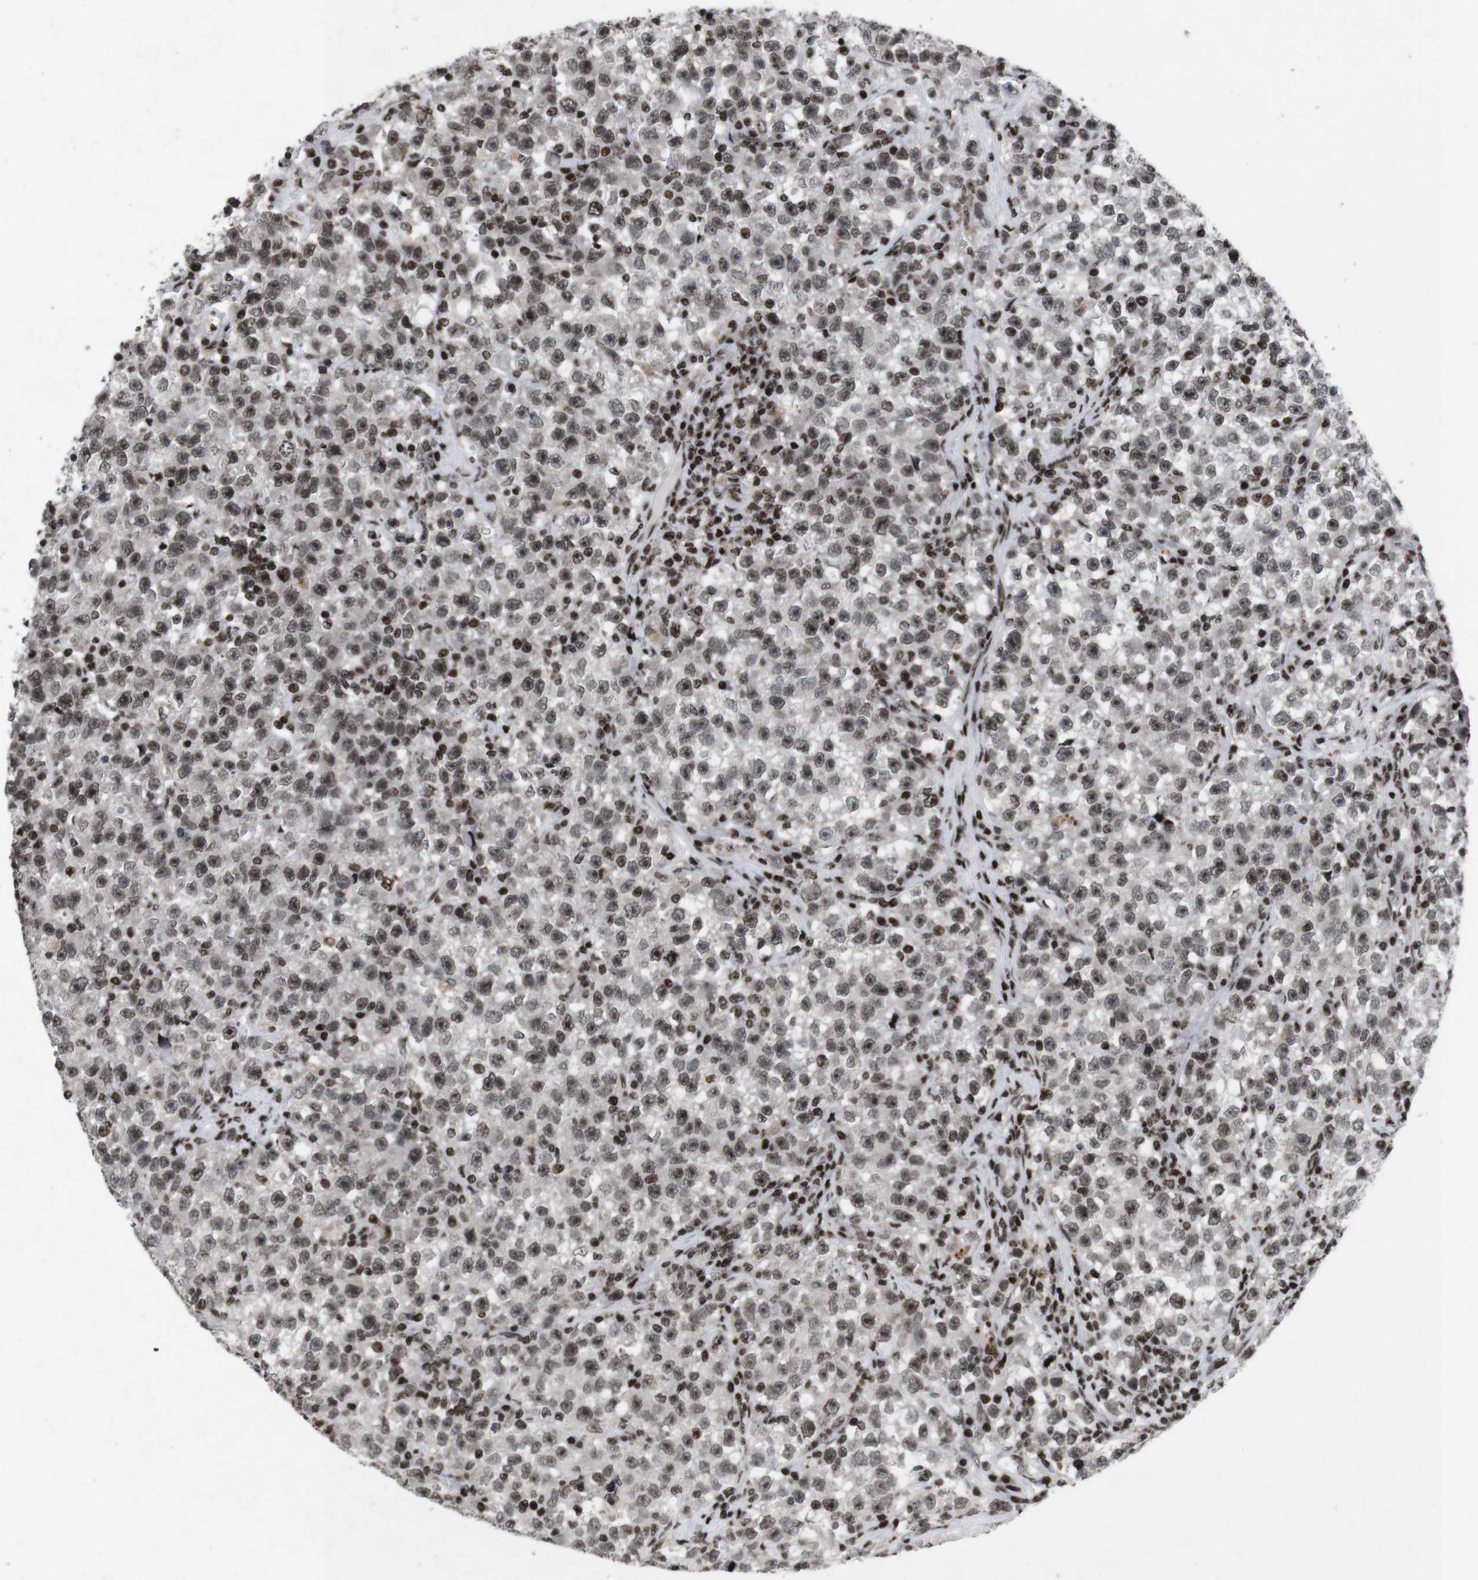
{"staining": {"intensity": "weak", "quantity": ">75%", "location": "nuclear"}, "tissue": "testis cancer", "cell_type": "Tumor cells", "image_type": "cancer", "snomed": [{"axis": "morphology", "description": "Seminoma, NOS"}, {"axis": "topography", "description": "Testis"}], "caption": "Human testis seminoma stained with a brown dye demonstrates weak nuclear positive staining in about >75% of tumor cells.", "gene": "MAGEH1", "patient": {"sex": "male", "age": 22}}